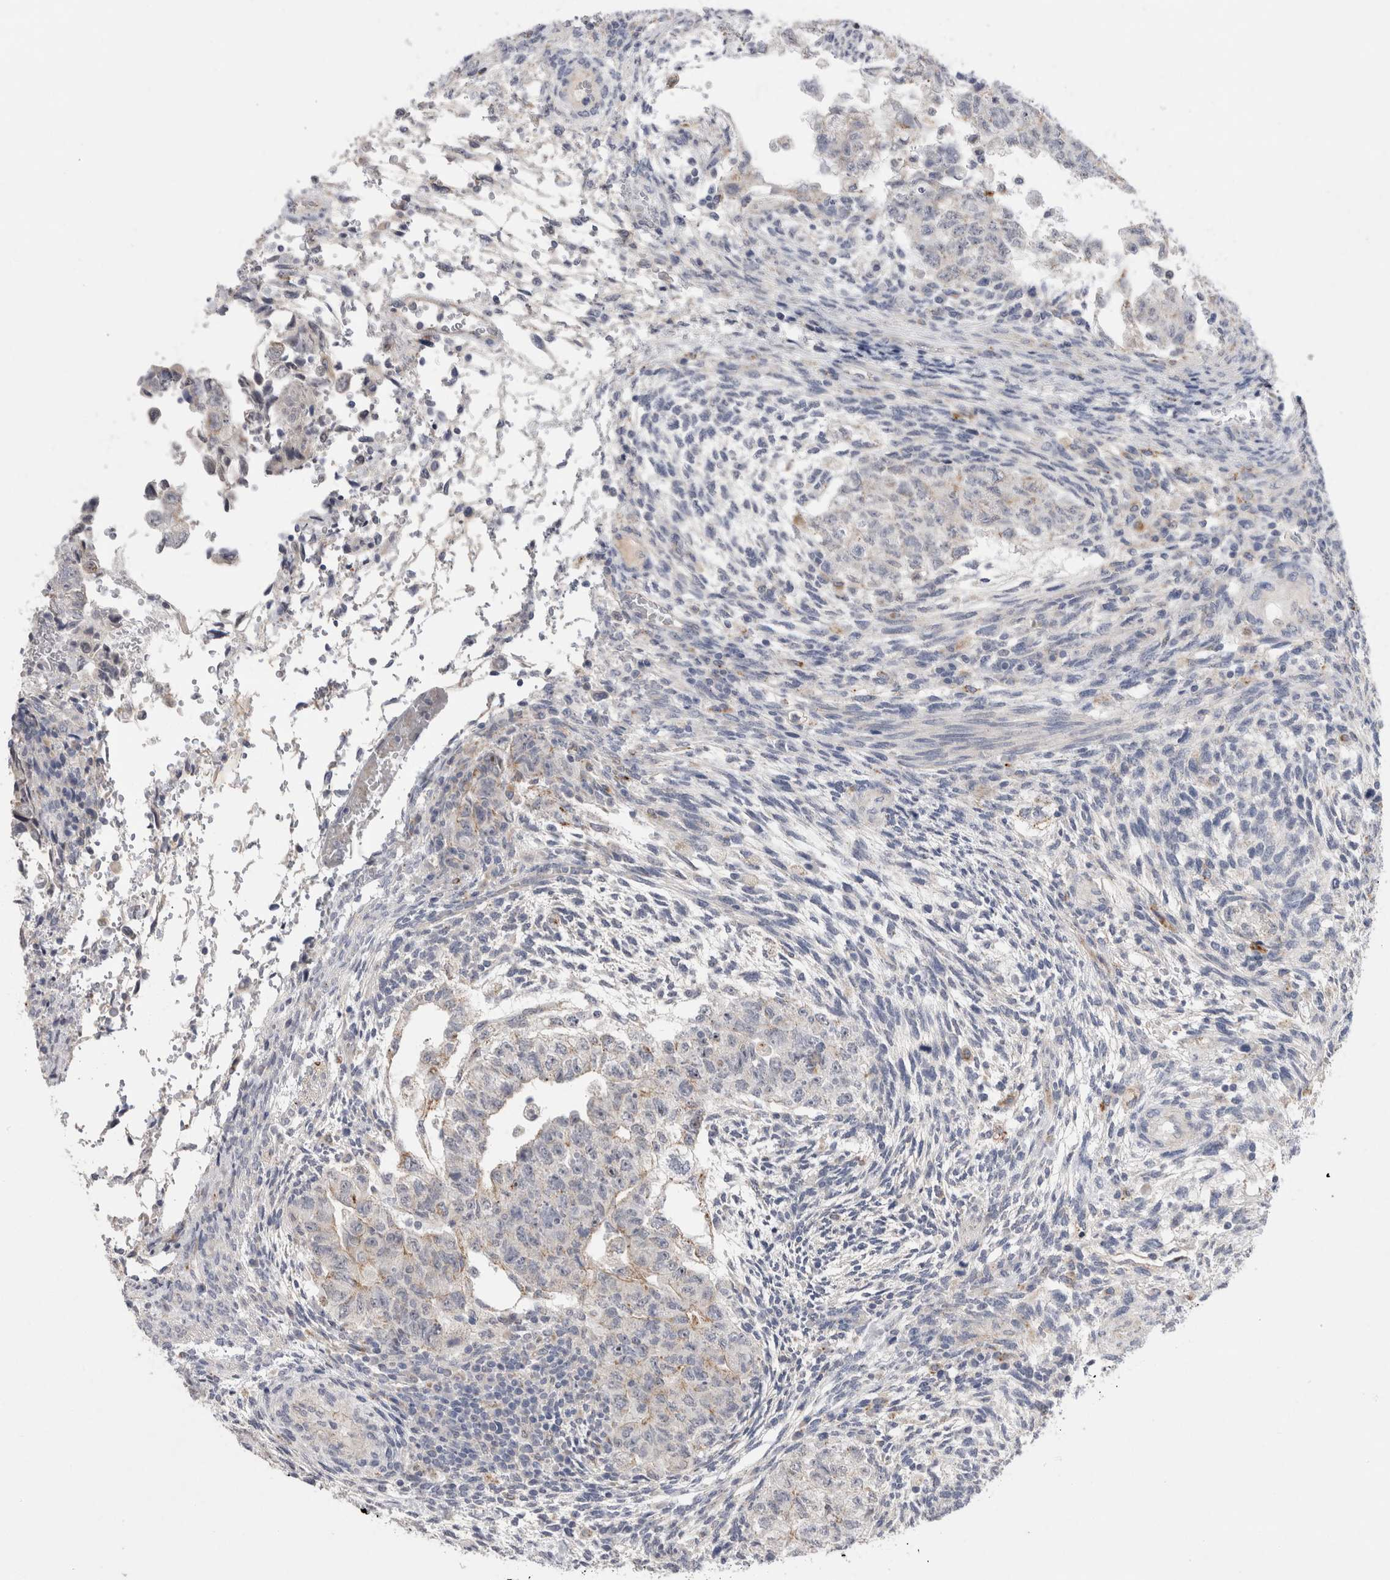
{"staining": {"intensity": "negative", "quantity": "none", "location": "none"}, "tissue": "testis cancer", "cell_type": "Tumor cells", "image_type": "cancer", "snomed": [{"axis": "morphology", "description": "Normal tissue, NOS"}, {"axis": "morphology", "description": "Carcinoma, Embryonal, NOS"}, {"axis": "topography", "description": "Testis"}], "caption": "Immunohistochemical staining of testis embryonal carcinoma reveals no significant expression in tumor cells.", "gene": "GAA", "patient": {"sex": "male", "age": 36}}